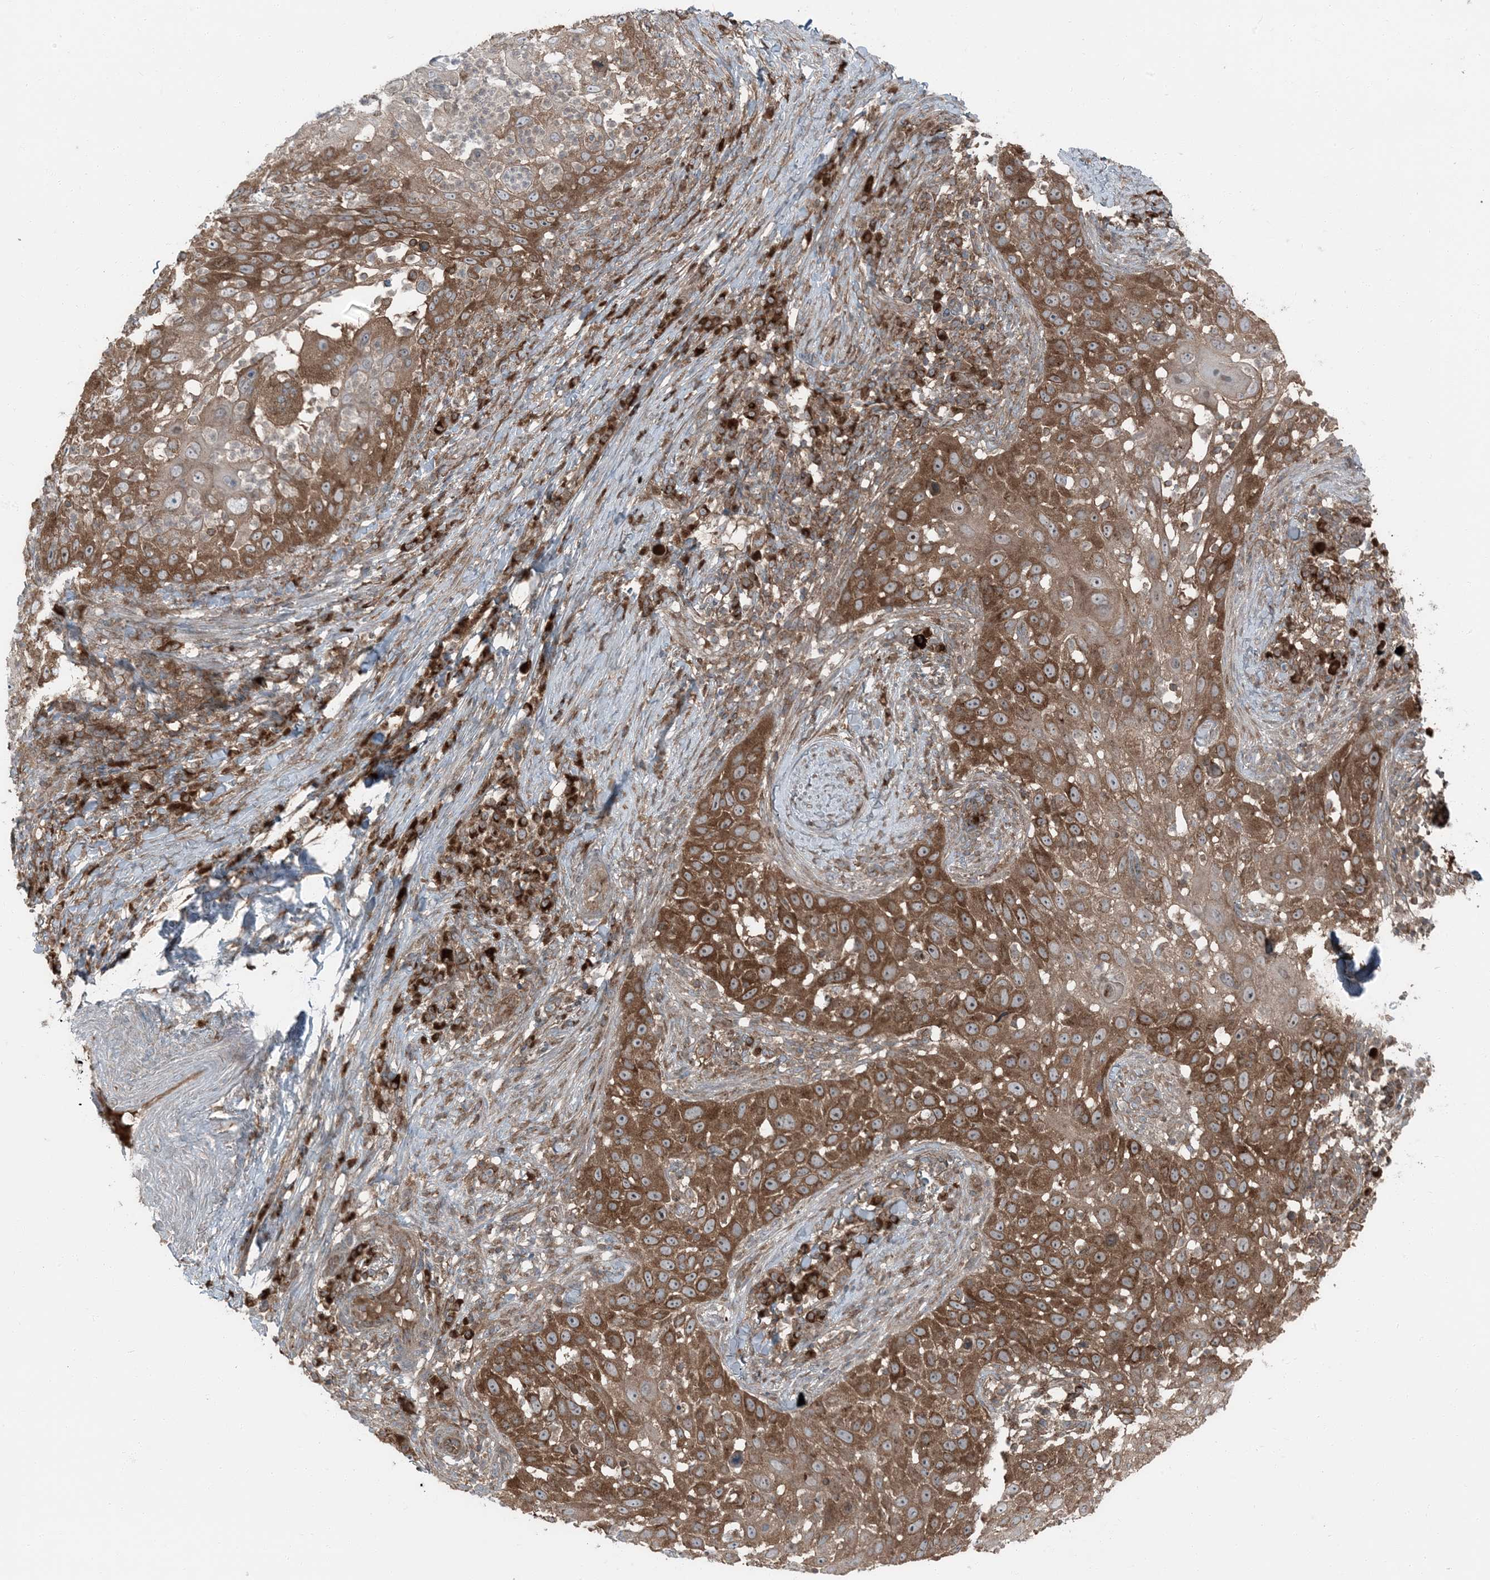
{"staining": {"intensity": "strong", "quantity": "25%-75%", "location": "cytoplasmic/membranous"}, "tissue": "skin cancer", "cell_type": "Tumor cells", "image_type": "cancer", "snomed": [{"axis": "morphology", "description": "Squamous cell carcinoma, NOS"}, {"axis": "topography", "description": "Skin"}], "caption": "A micrograph of squamous cell carcinoma (skin) stained for a protein displays strong cytoplasmic/membranous brown staining in tumor cells. (IHC, brightfield microscopy, high magnification).", "gene": "RAB3GAP1", "patient": {"sex": "female", "age": 44}}